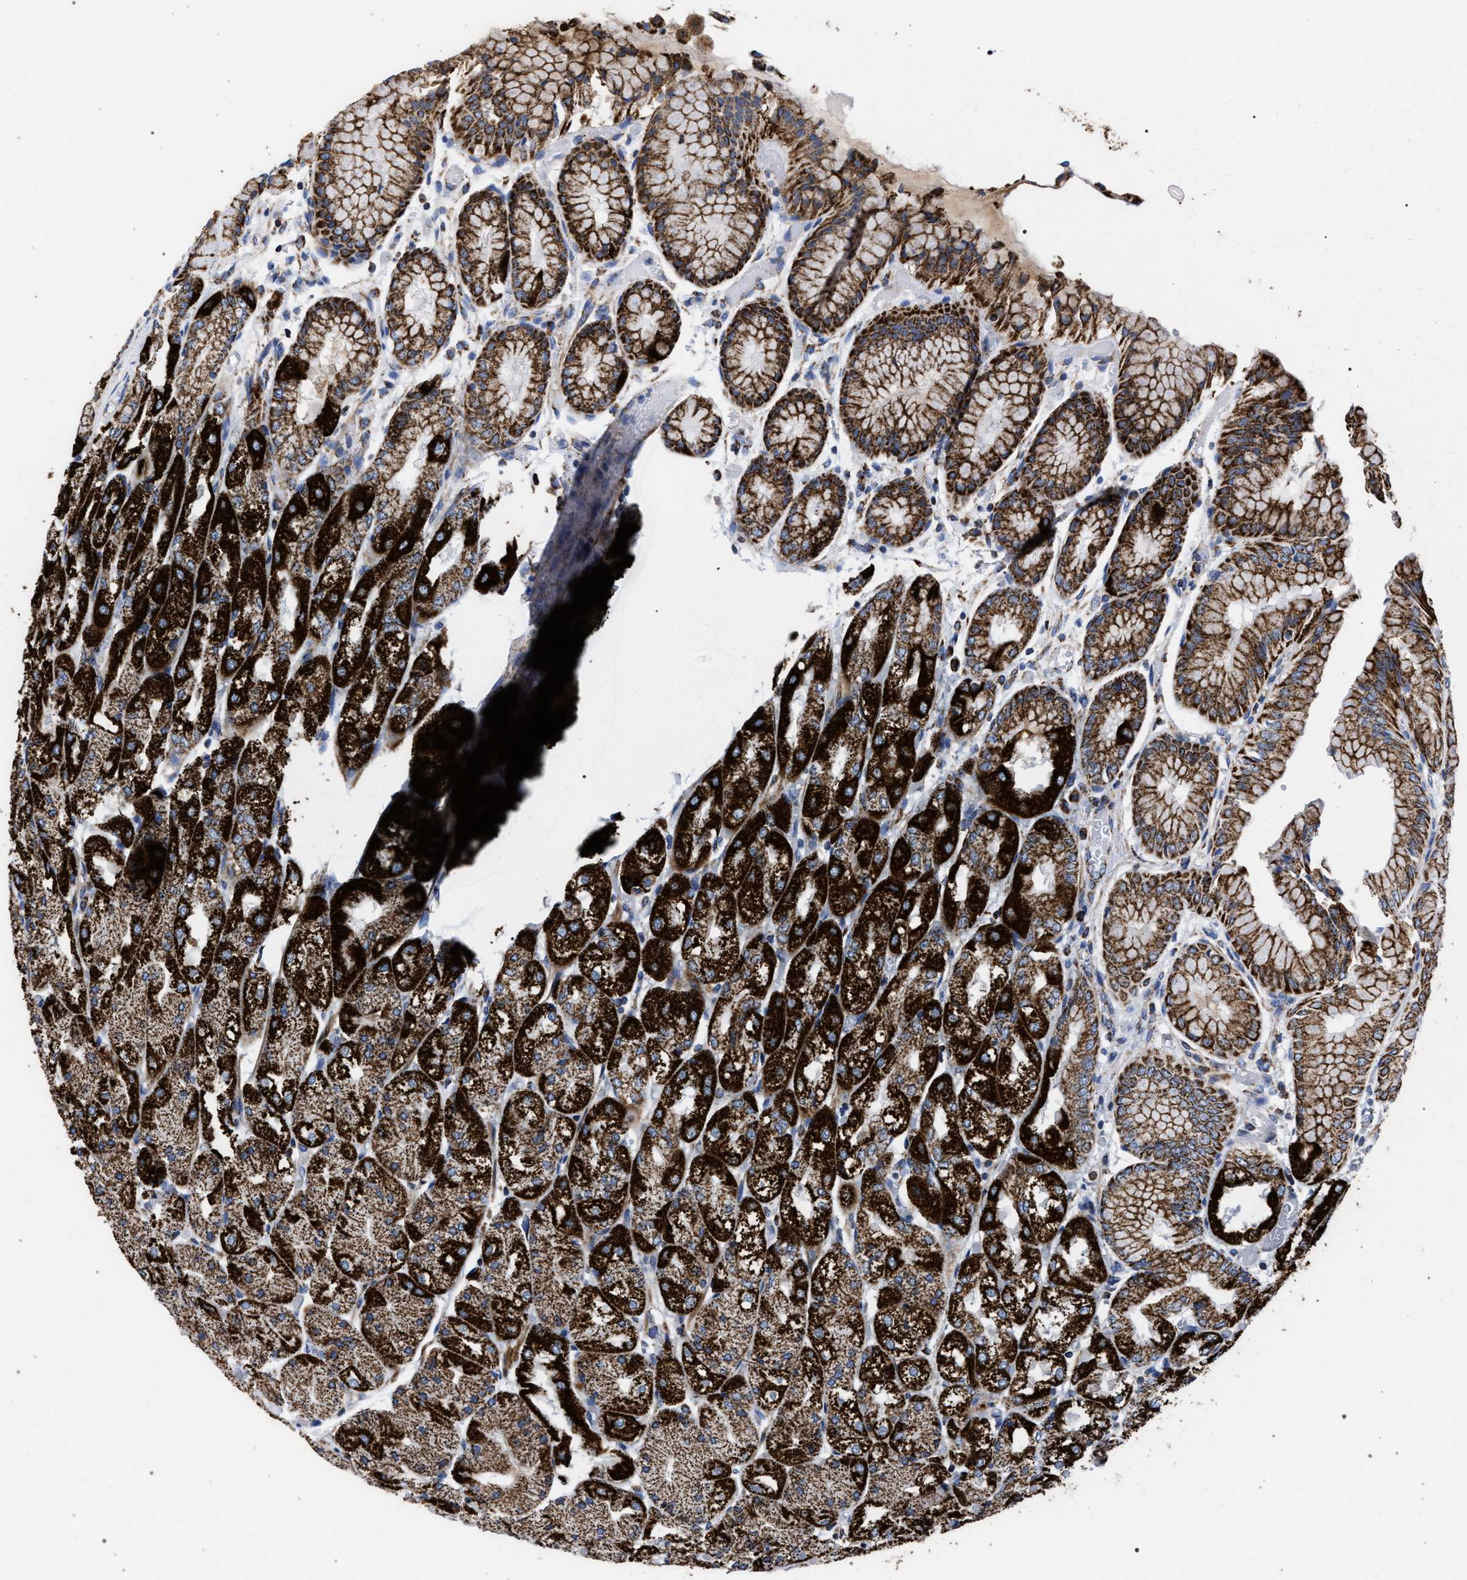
{"staining": {"intensity": "strong", "quantity": ">75%", "location": "cytoplasmic/membranous"}, "tissue": "stomach", "cell_type": "Glandular cells", "image_type": "normal", "snomed": [{"axis": "morphology", "description": "Normal tissue, NOS"}, {"axis": "topography", "description": "Stomach, upper"}], "caption": "Normal stomach reveals strong cytoplasmic/membranous positivity in approximately >75% of glandular cells.", "gene": "ACADS", "patient": {"sex": "male", "age": 72}}